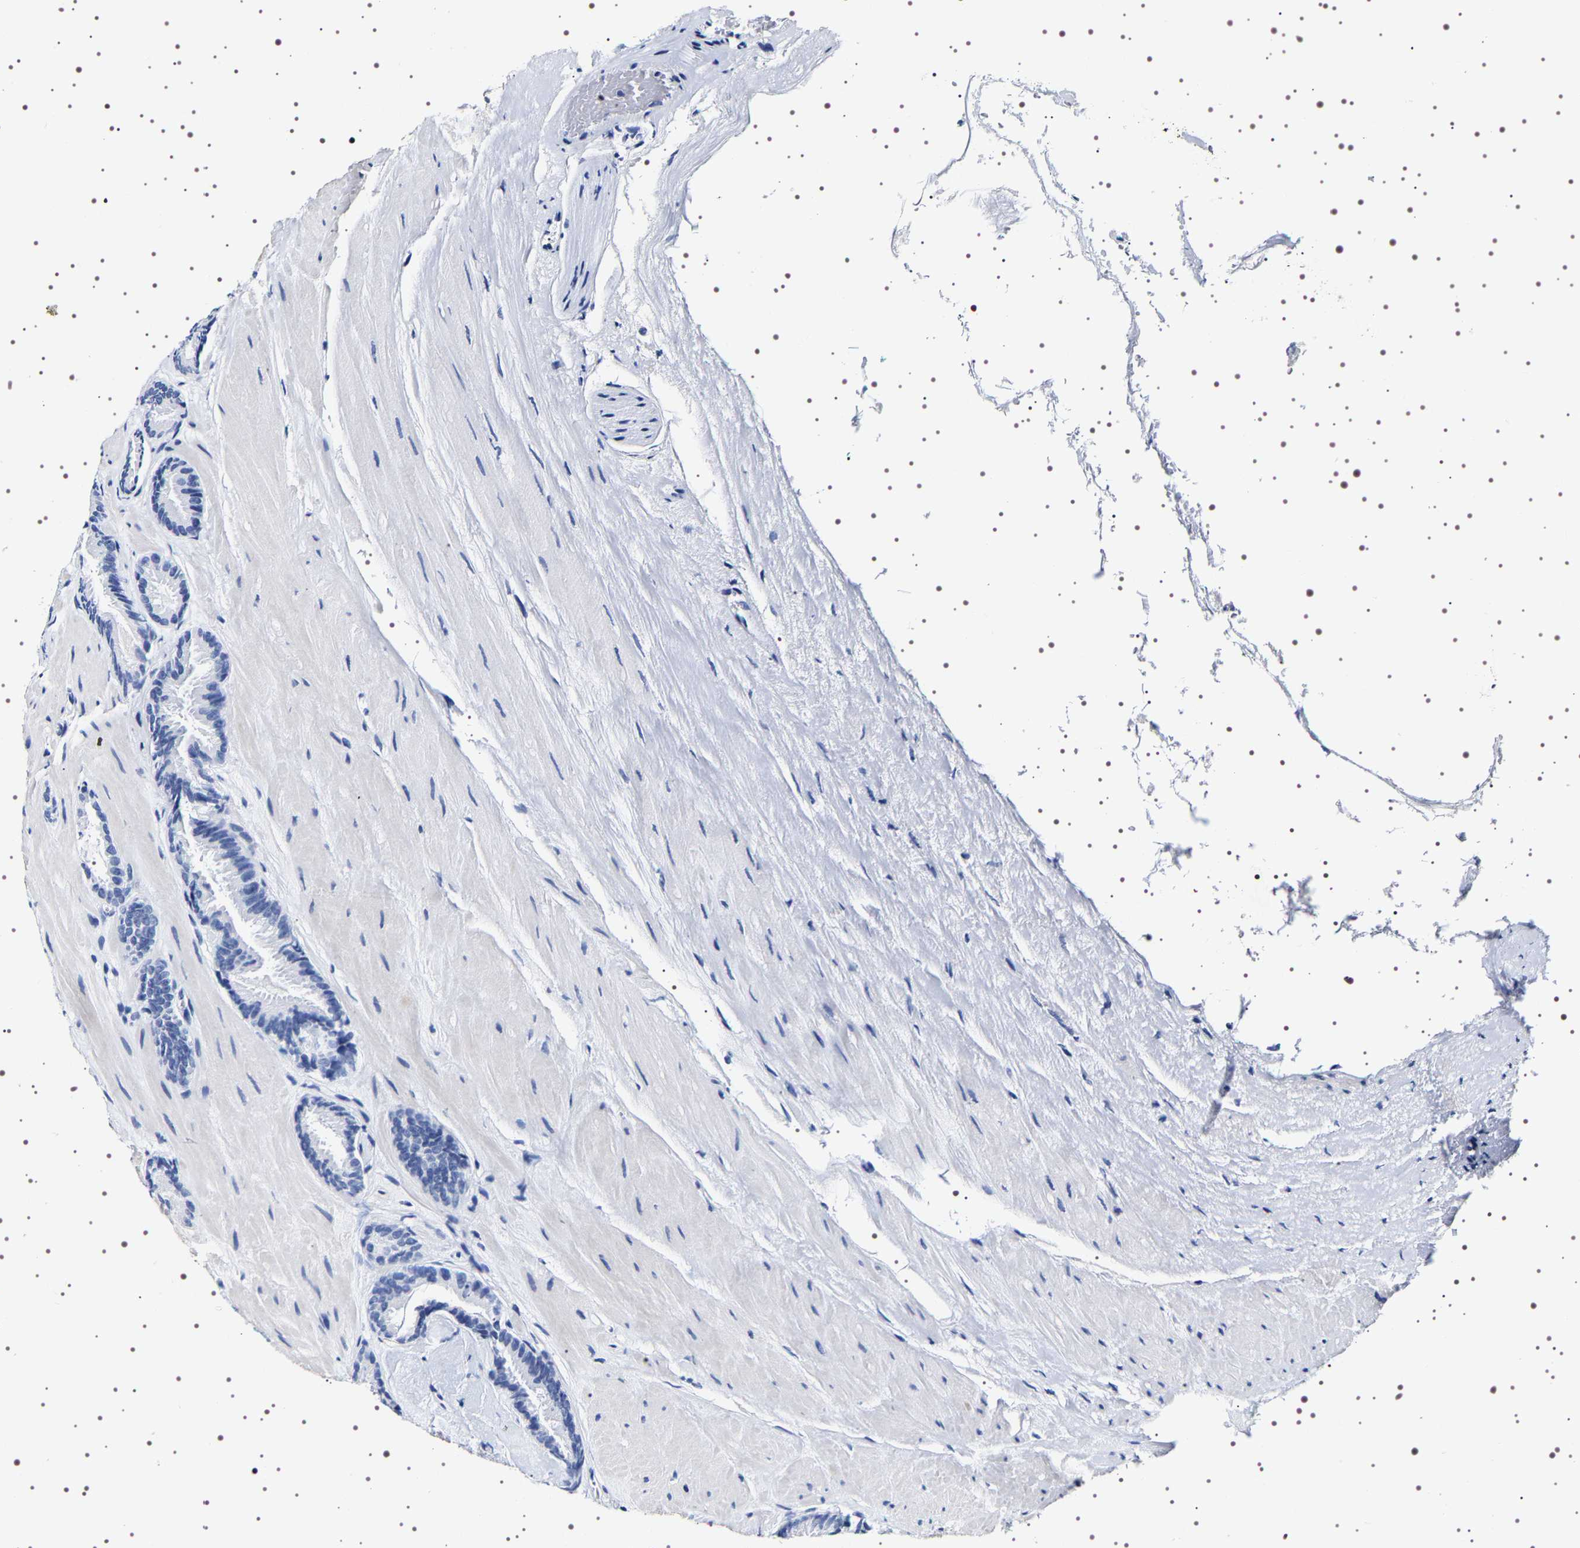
{"staining": {"intensity": "negative", "quantity": "none", "location": "none"}, "tissue": "prostate cancer", "cell_type": "Tumor cells", "image_type": "cancer", "snomed": [{"axis": "morphology", "description": "Adenocarcinoma, Low grade"}, {"axis": "topography", "description": "Prostate"}], "caption": "Tumor cells are negative for brown protein staining in prostate cancer. (Brightfield microscopy of DAB immunohistochemistry (IHC) at high magnification).", "gene": "UBQLN3", "patient": {"sex": "male", "age": 51}}